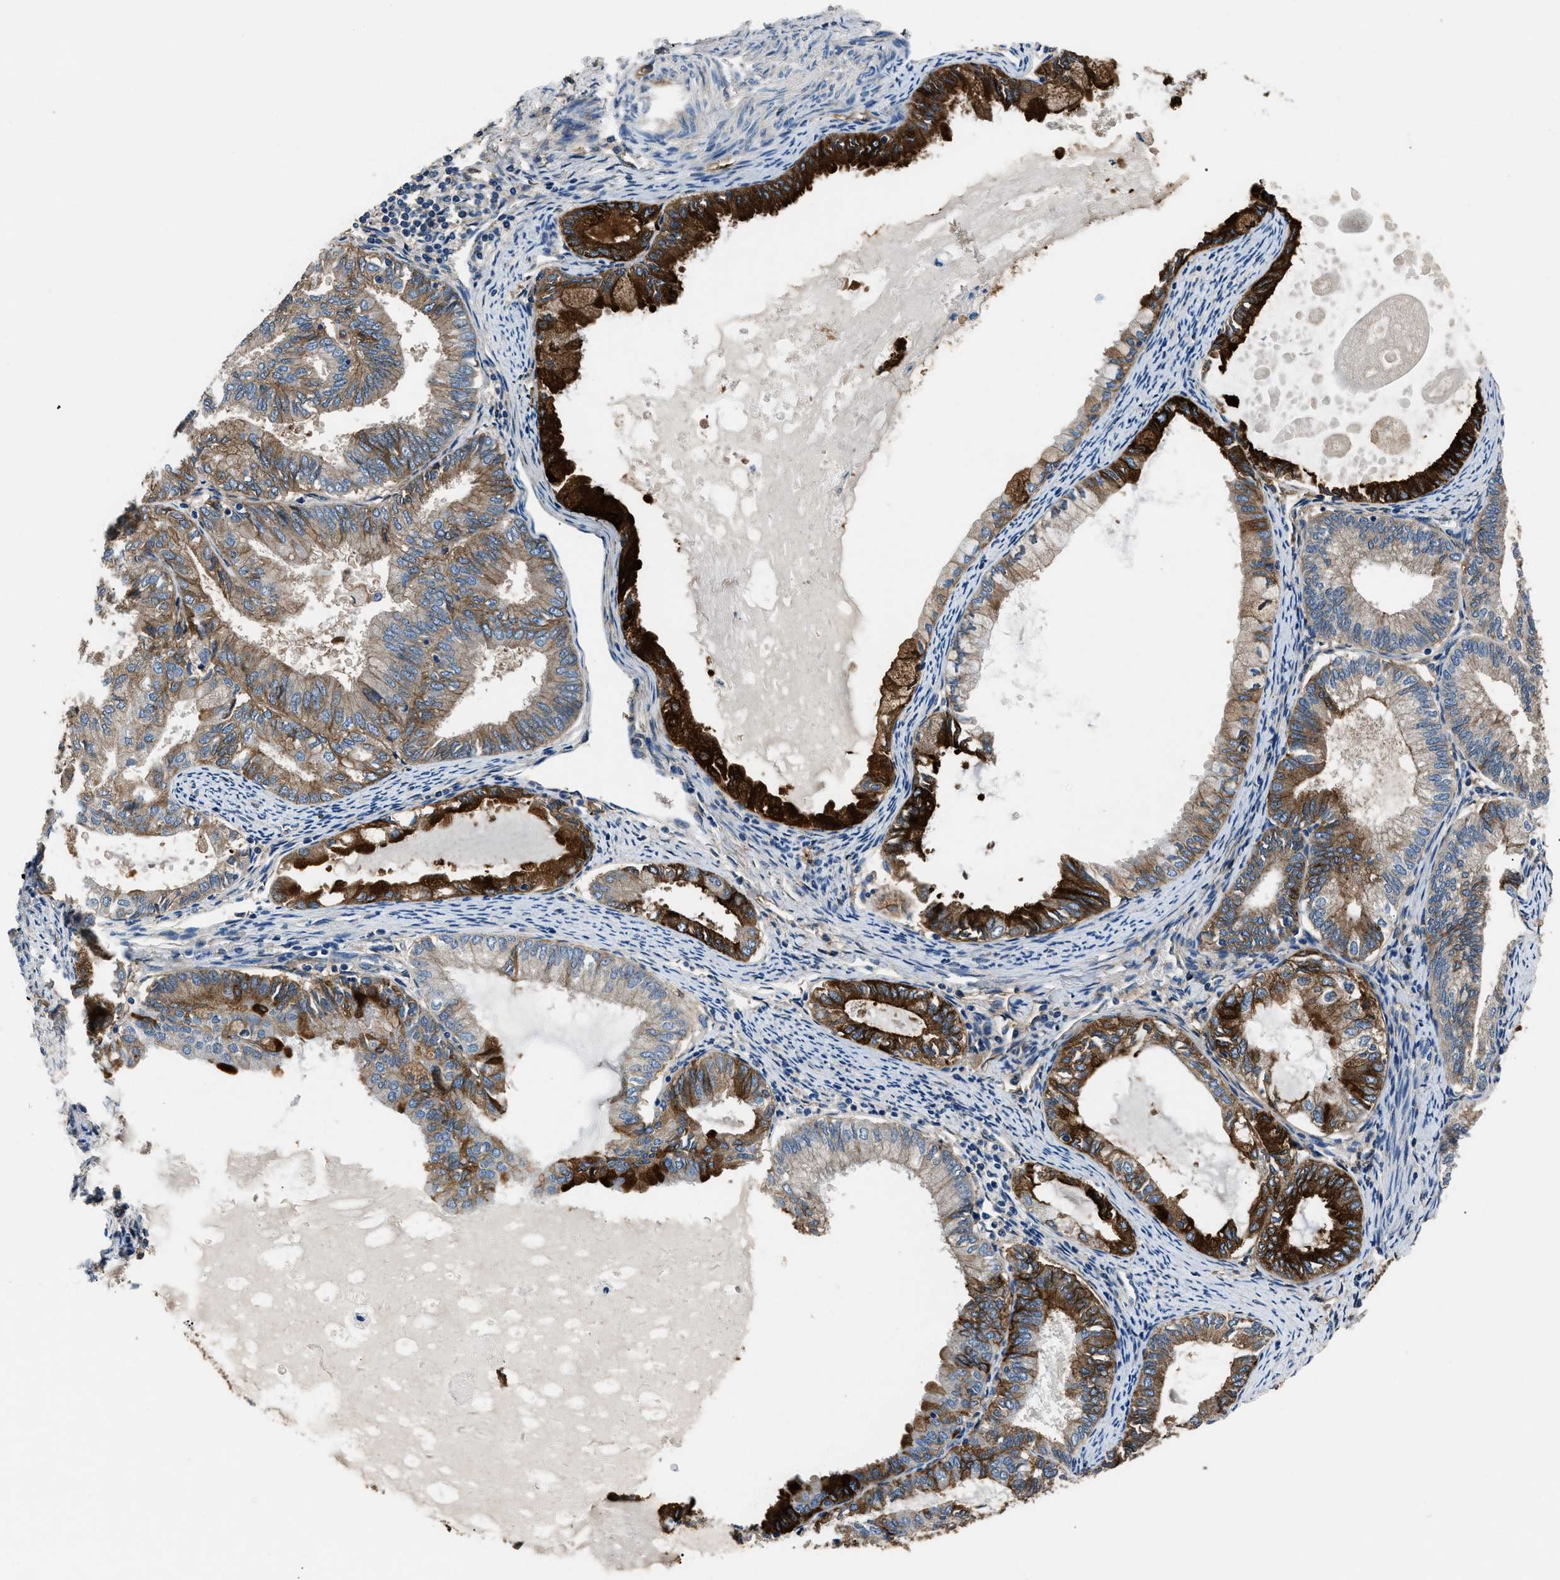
{"staining": {"intensity": "strong", "quantity": ">75%", "location": "cytoplasmic/membranous"}, "tissue": "endometrial cancer", "cell_type": "Tumor cells", "image_type": "cancer", "snomed": [{"axis": "morphology", "description": "Adenocarcinoma, NOS"}, {"axis": "topography", "description": "Endometrium"}], "caption": "A brown stain highlights strong cytoplasmic/membranous staining of a protein in endometrial adenocarcinoma tumor cells.", "gene": "CD276", "patient": {"sex": "female", "age": 86}}